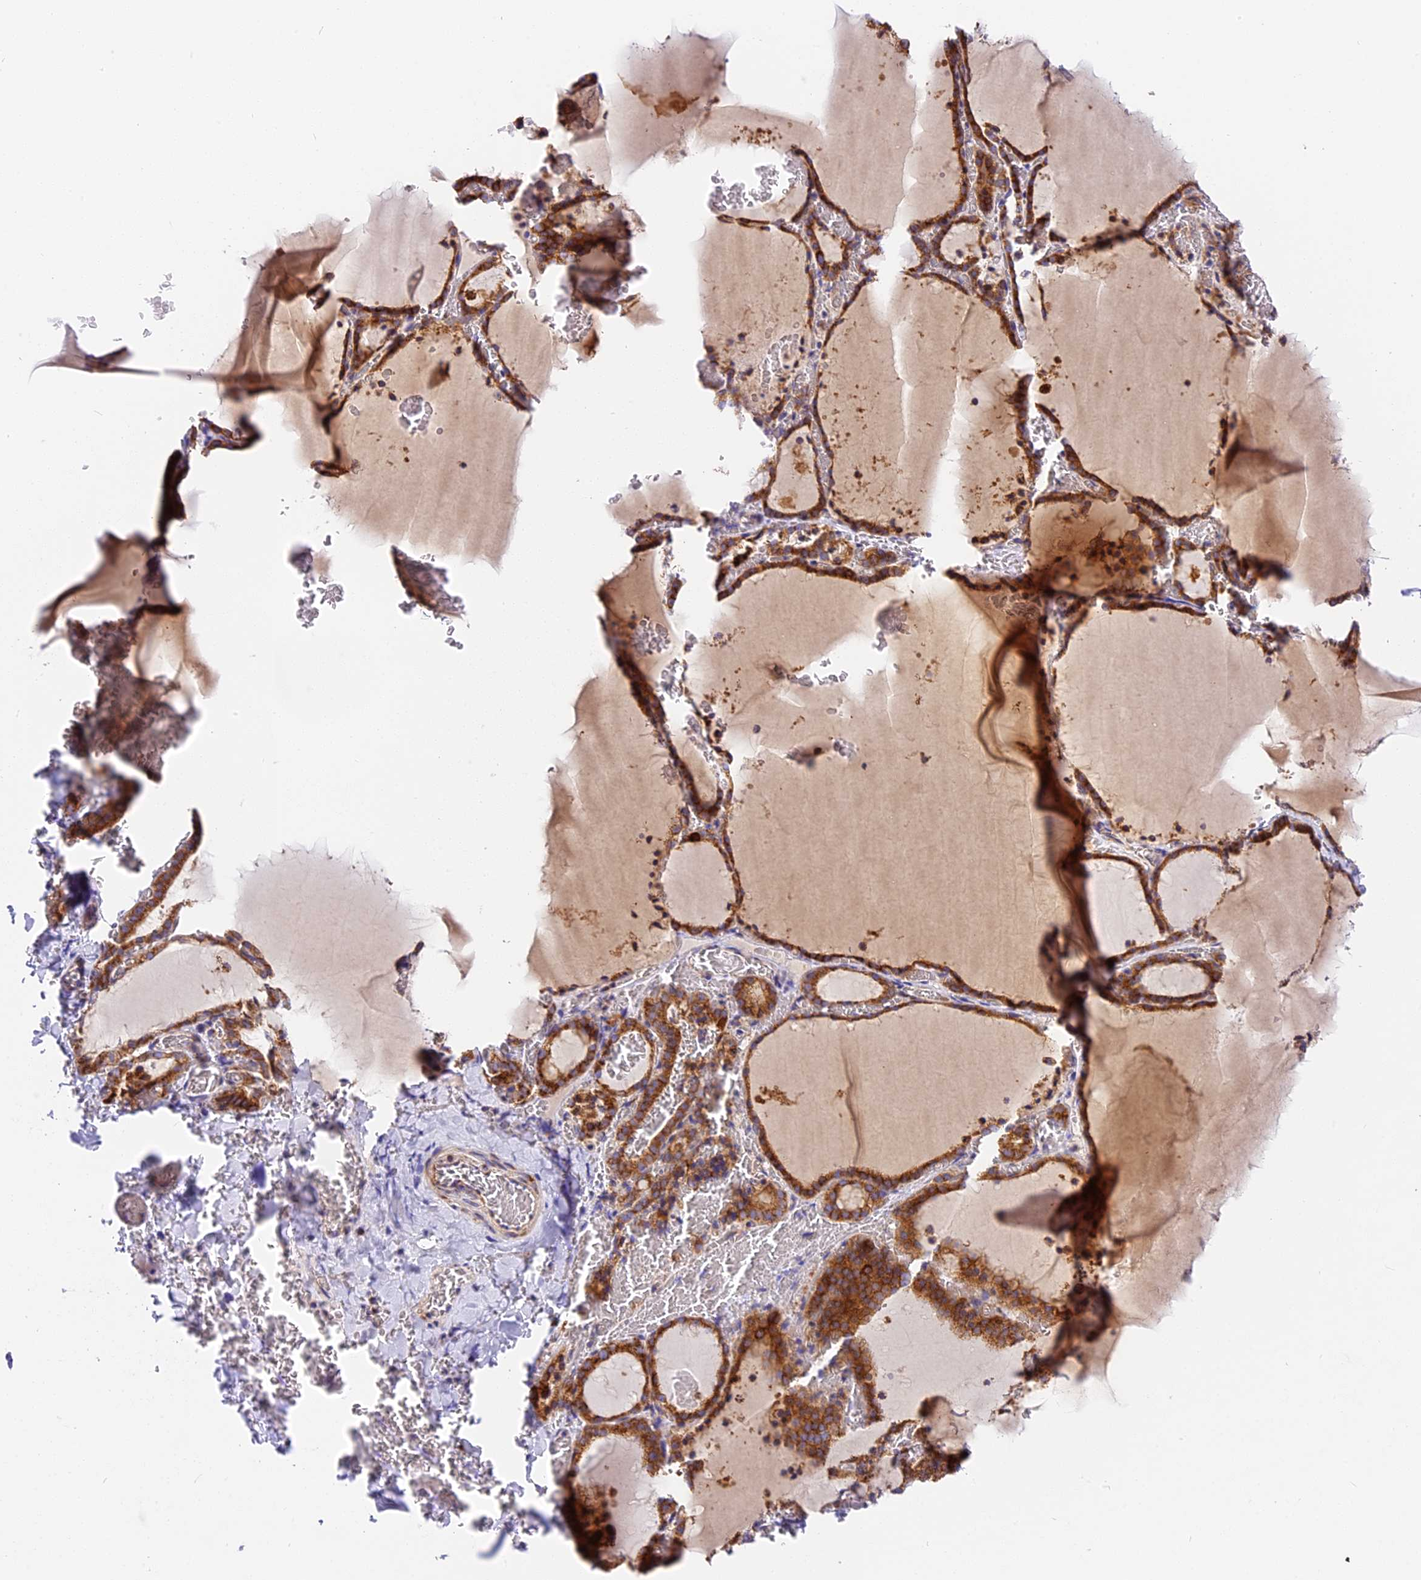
{"staining": {"intensity": "strong", "quantity": ">75%", "location": "cytoplasmic/membranous"}, "tissue": "thyroid gland", "cell_type": "Glandular cells", "image_type": "normal", "snomed": [{"axis": "morphology", "description": "Normal tissue, NOS"}, {"axis": "topography", "description": "Thyroid gland"}], "caption": "Immunohistochemistry of unremarkable thyroid gland shows high levels of strong cytoplasmic/membranous staining in about >75% of glandular cells. The staining was performed using DAB, with brown indicating positive protein expression. Nuclei are stained blue with hematoxylin.", "gene": "MRAS", "patient": {"sex": "female", "age": 39}}